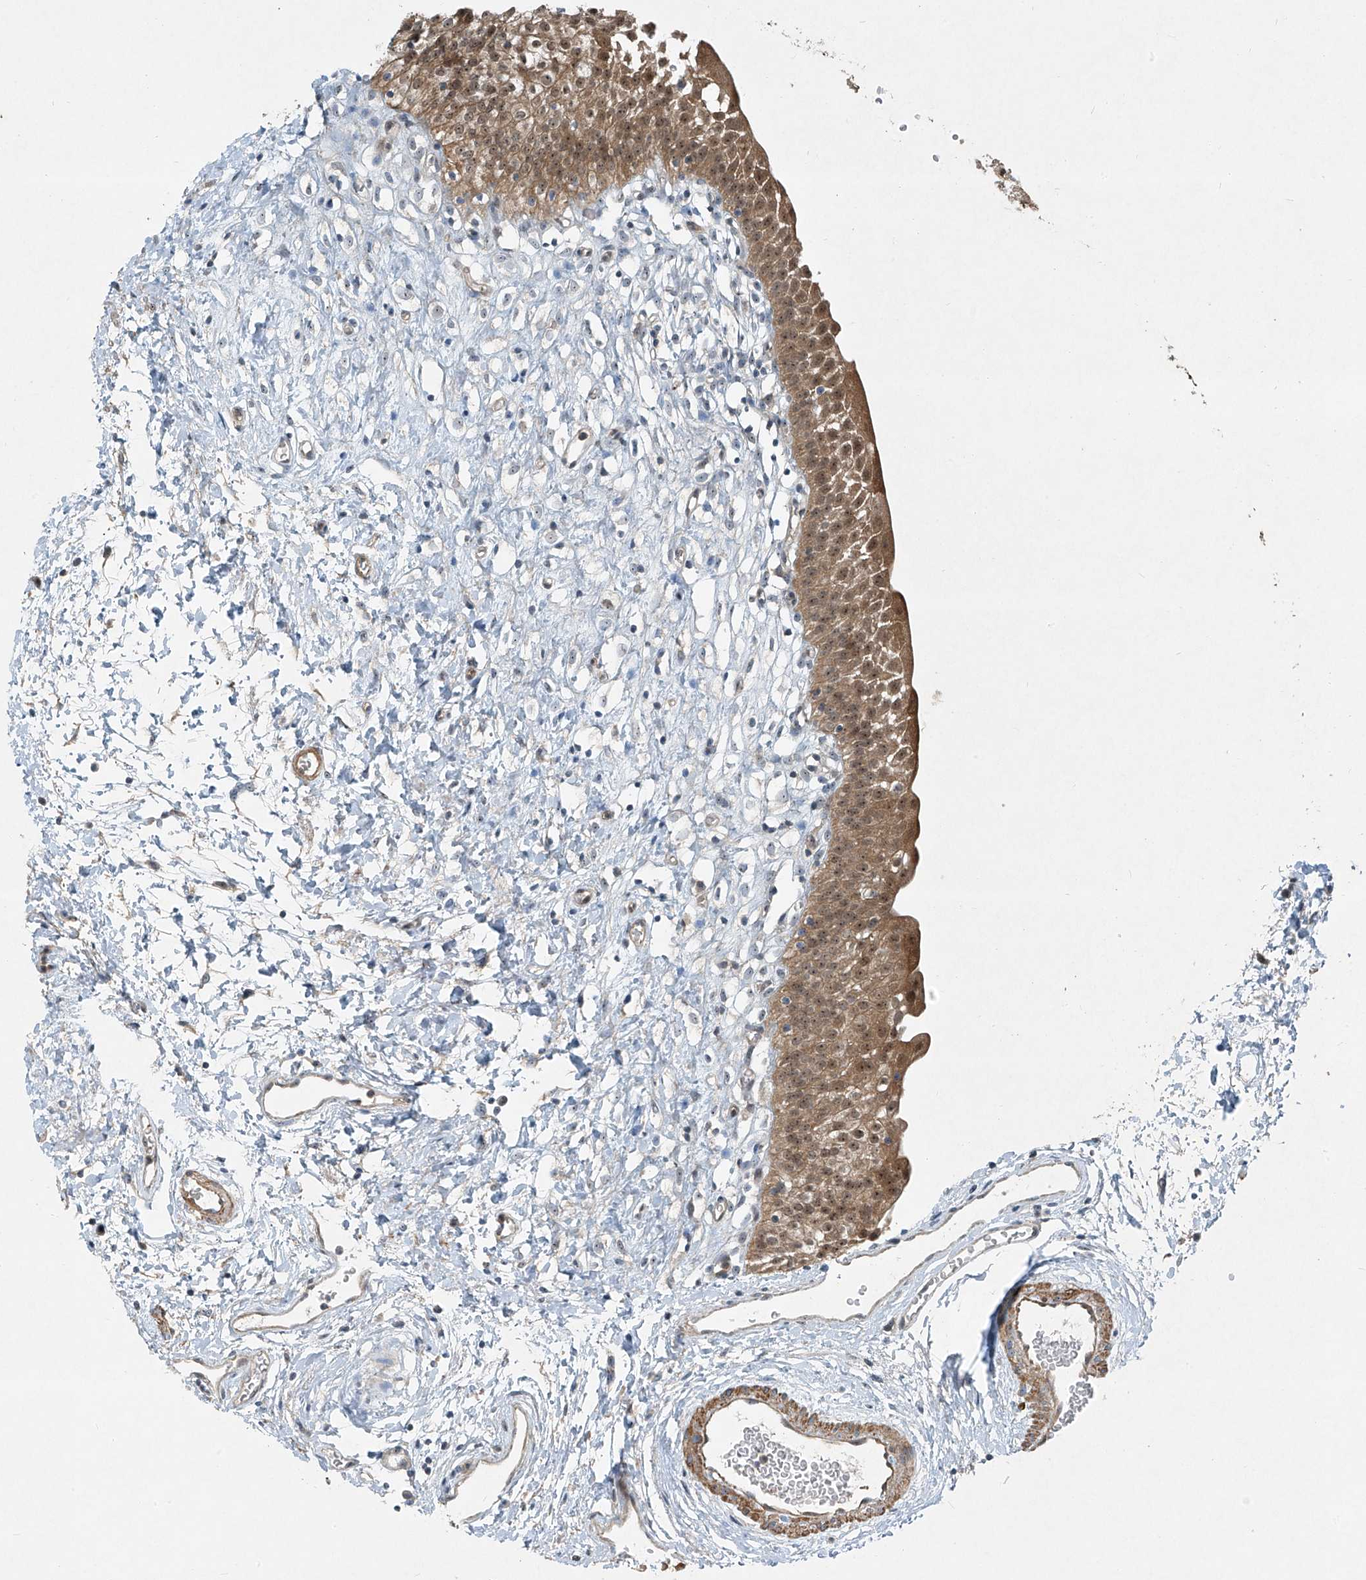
{"staining": {"intensity": "moderate", "quantity": ">75%", "location": "cytoplasmic/membranous,nuclear"}, "tissue": "urinary bladder", "cell_type": "Urothelial cells", "image_type": "normal", "snomed": [{"axis": "morphology", "description": "Normal tissue, NOS"}, {"axis": "topography", "description": "Urinary bladder"}], "caption": "Immunohistochemistry (IHC) (DAB) staining of normal urinary bladder exhibits moderate cytoplasmic/membranous,nuclear protein staining in approximately >75% of urothelial cells.", "gene": "PPCS", "patient": {"sex": "male", "age": 51}}